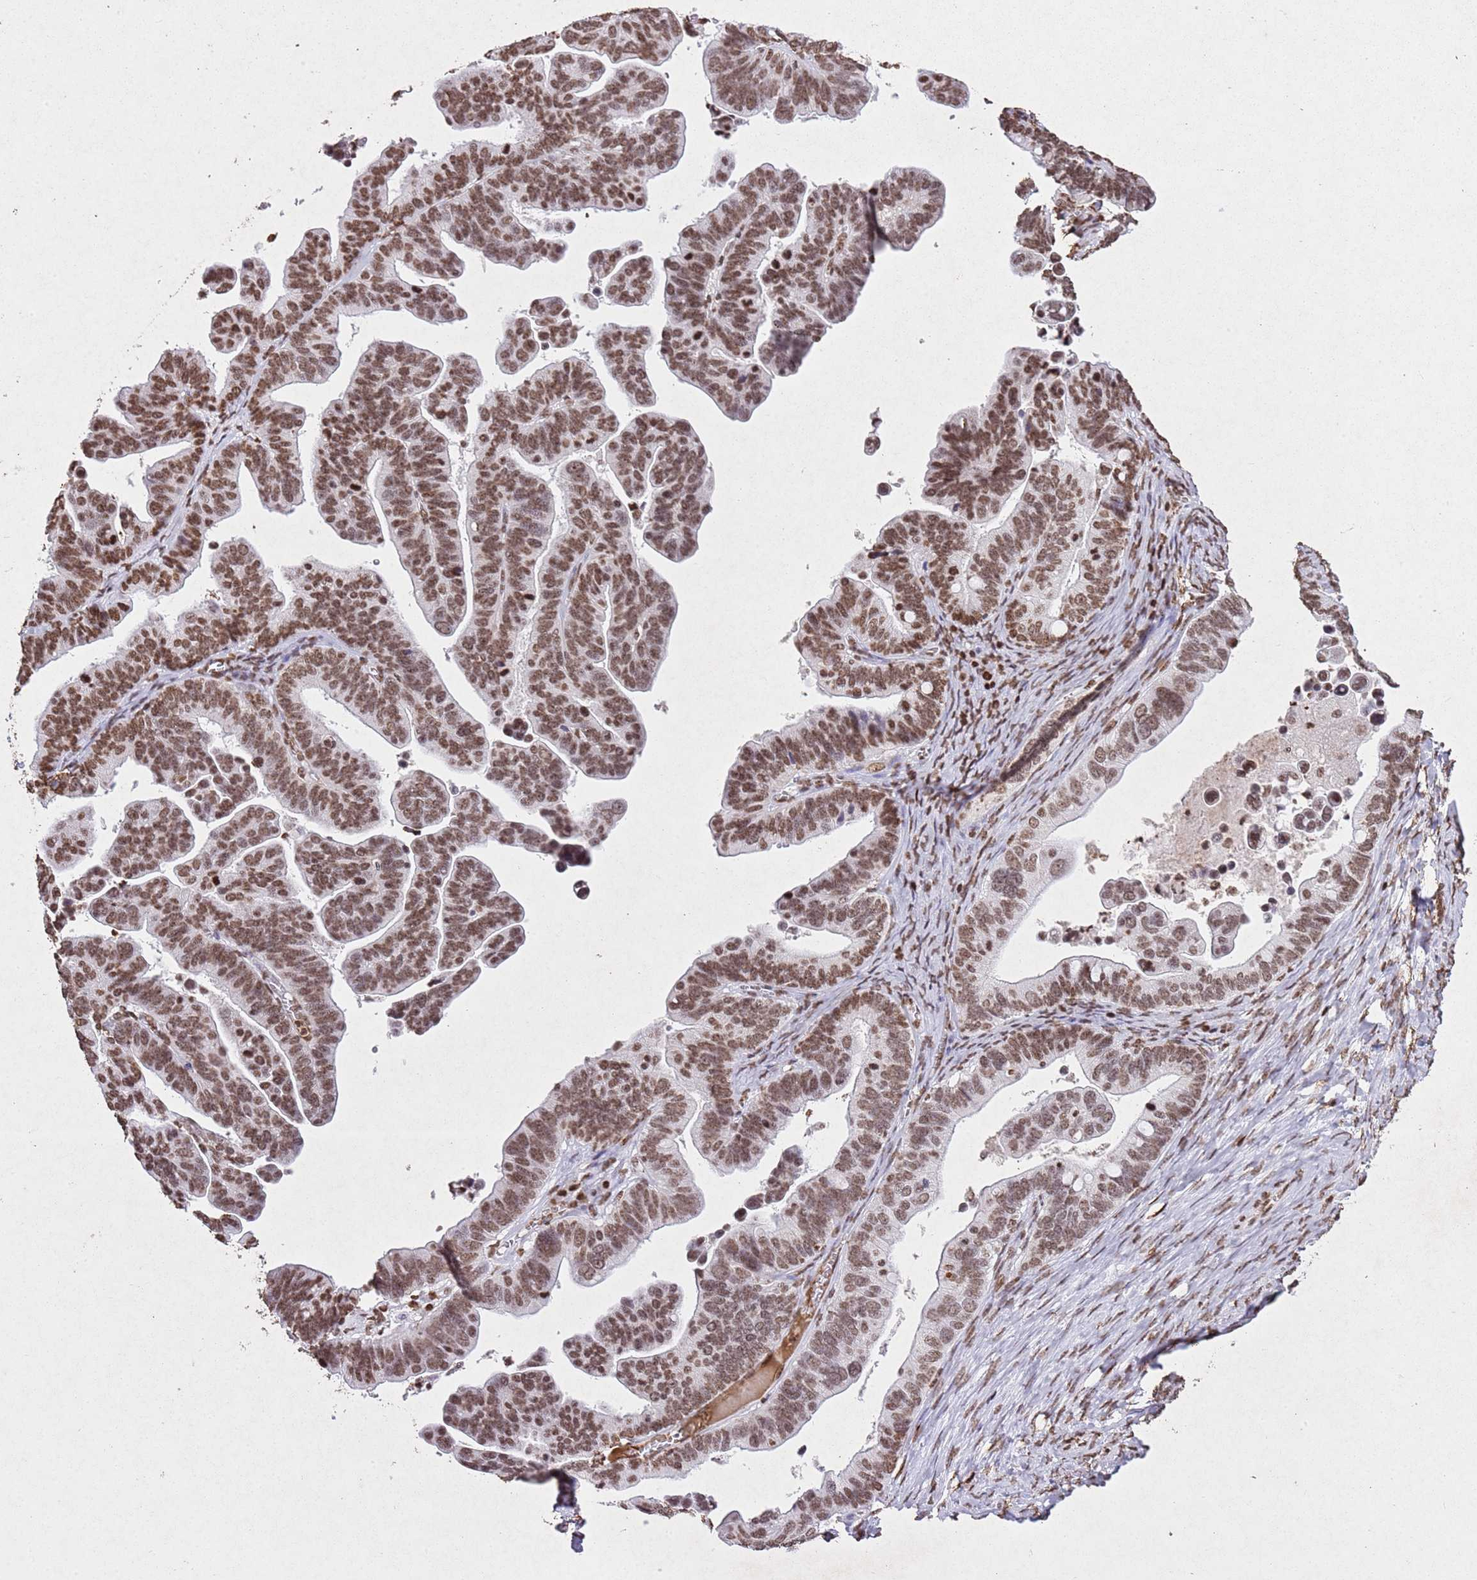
{"staining": {"intensity": "moderate", "quantity": ">75%", "location": "nuclear"}, "tissue": "ovarian cancer", "cell_type": "Tumor cells", "image_type": "cancer", "snomed": [{"axis": "morphology", "description": "Cystadenocarcinoma, serous, NOS"}, {"axis": "topography", "description": "Ovary"}], "caption": "Serous cystadenocarcinoma (ovarian) stained with a brown dye reveals moderate nuclear positive expression in about >75% of tumor cells.", "gene": "BMAL1", "patient": {"sex": "female", "age": 56}}